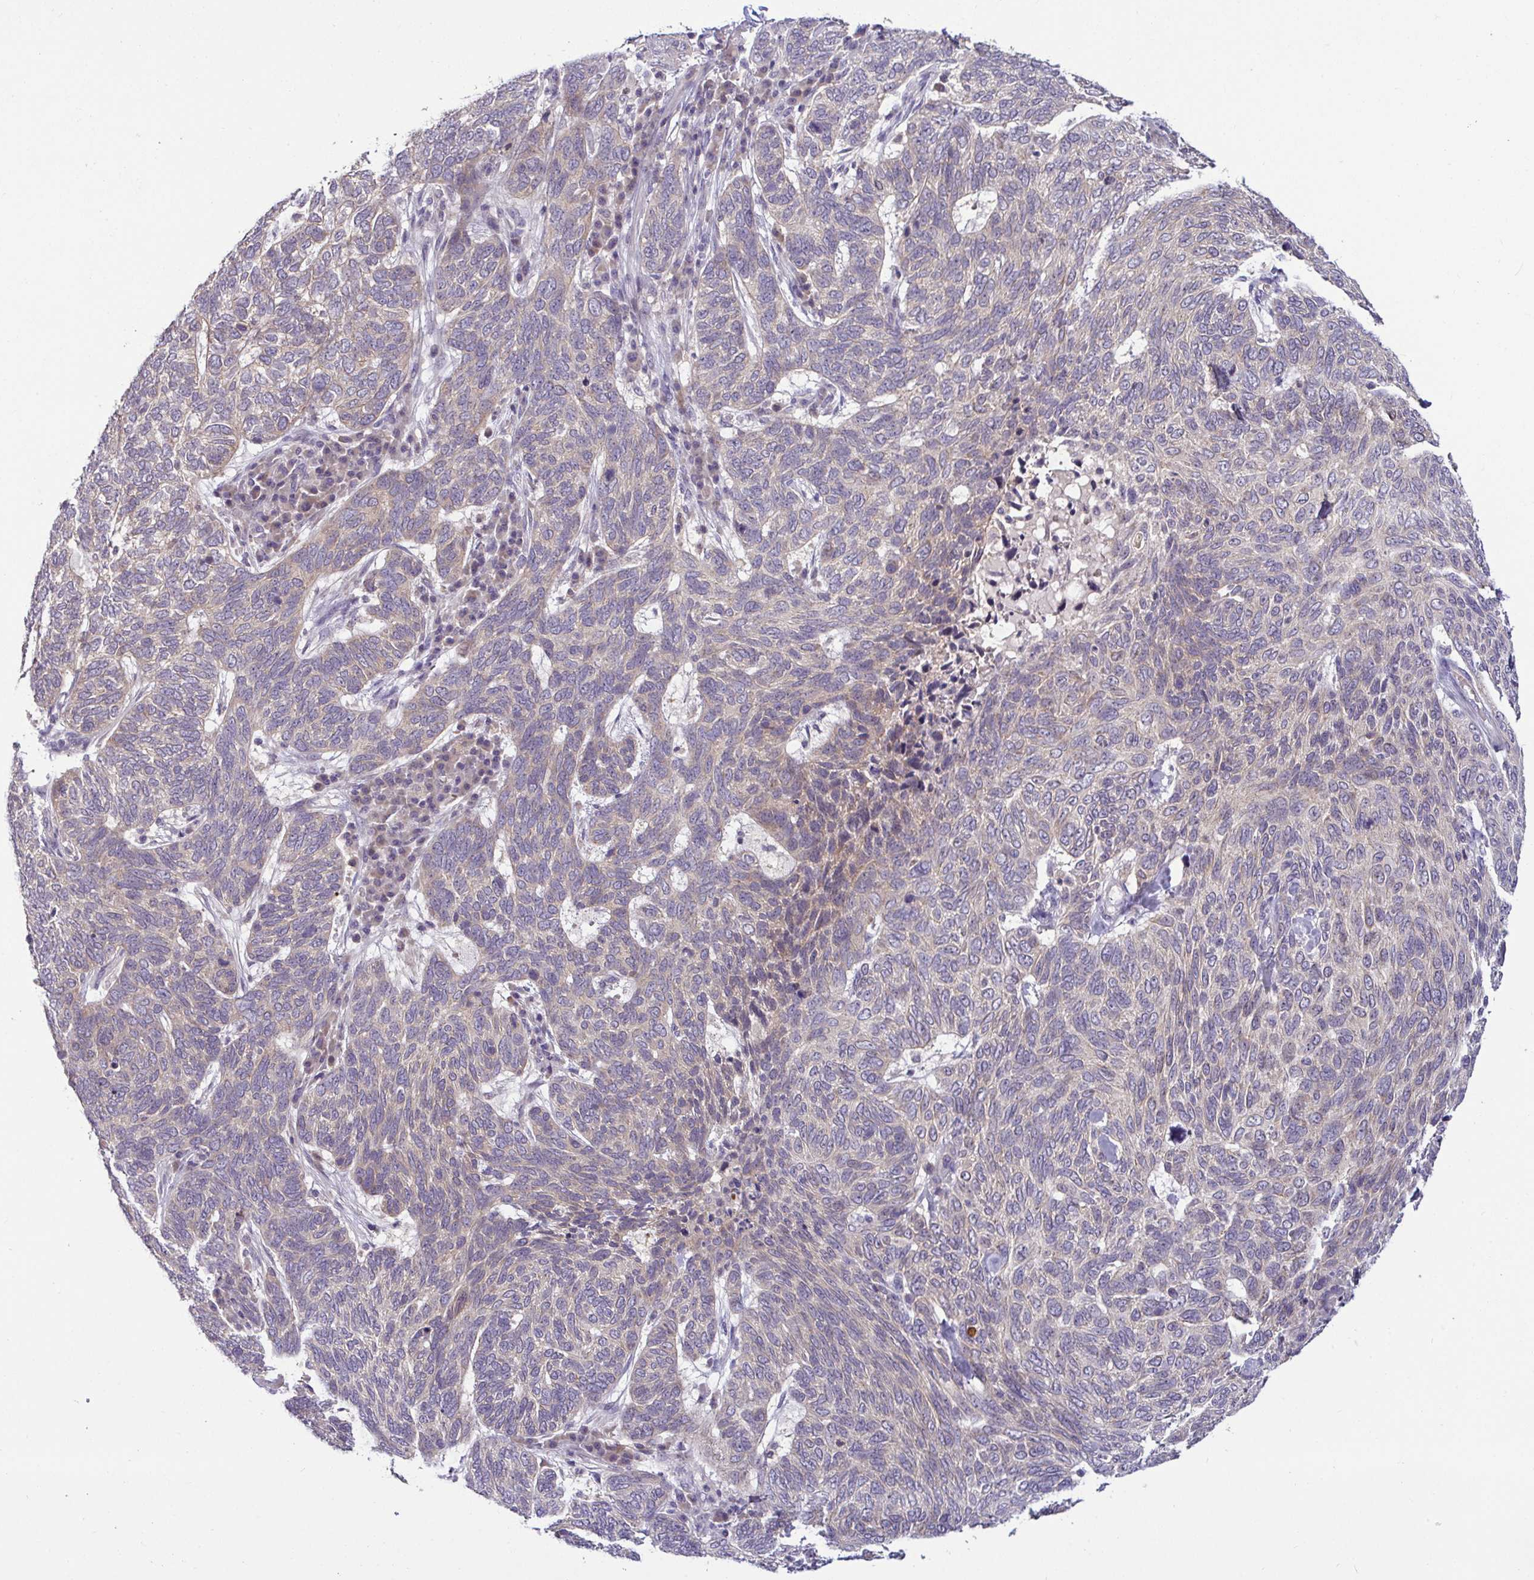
{"staining": {"intensity": "weak", "quantity": "<25%", "location": "cytoplasmic/membranous"}, "tissue": "skin cancer", "cell_type": "Tumor cells", "image_type": "cancer", "snomed": [{"axis": "morphology", "description": "Basal cell carcinoma"}, {"axis": "topography", "description": "Skin"}], "caption": "The photomicrograph reveals no significant positivity in tumor cells of skin cancer.", "gene": "GSTM1", "patient": {"sex": "female", "age": 65}}